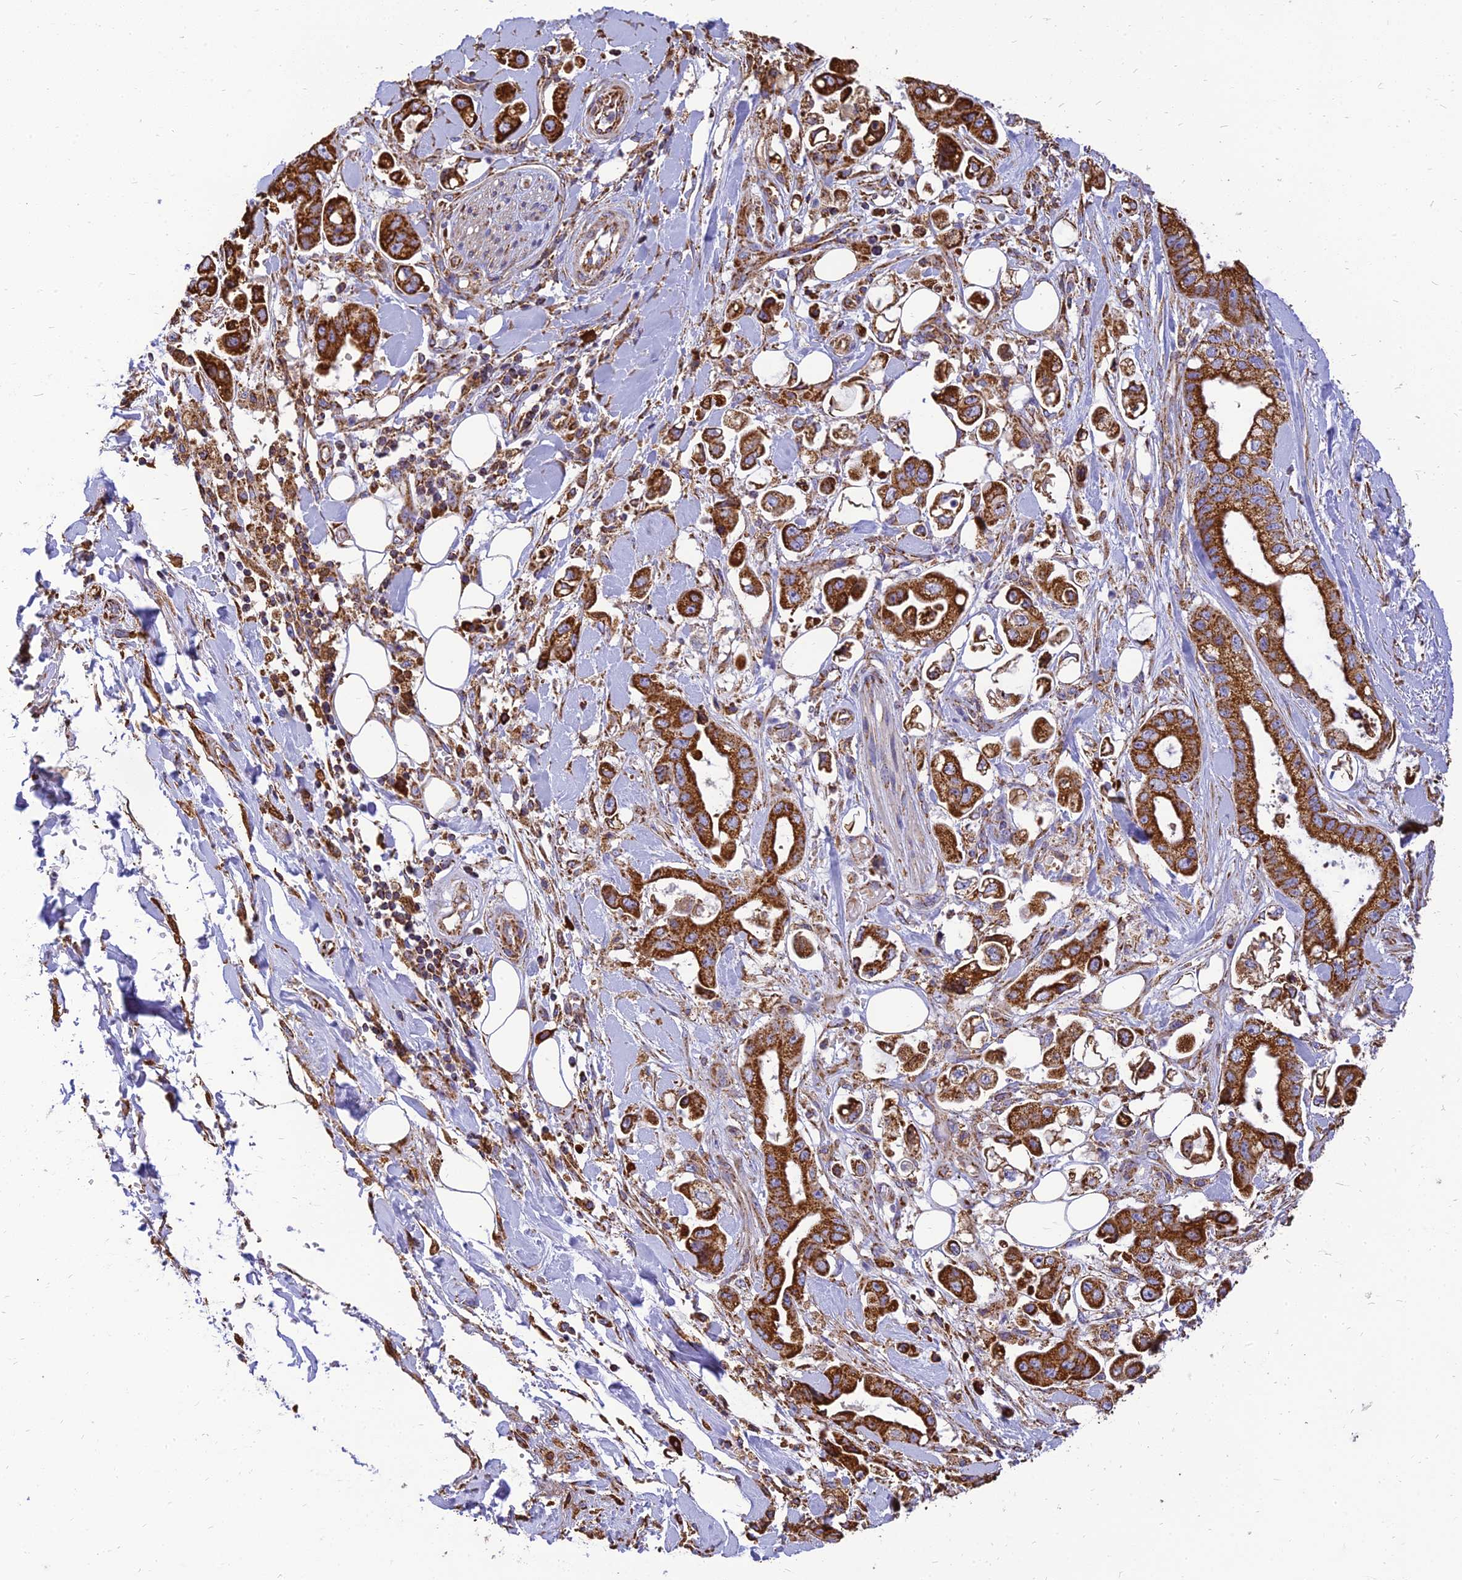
{"staining": {"intensity": "strong", "quantity": ">75%", "location": "cytoplasmic/membranous"}, "tissue": "stomach cancer", "cell_type": "Tumor cells", "image_type": "cancer", "snomed": [{"axis": "morphology", "description": "Adenocarcinoma, NOS"}, {"axis": "topography", "description": "Stomach"}], "caption": "A high amount of strong cytoplasmic/membranous staining is seen in approximately >75% of tumor cells in adenocarcinoma (stomach) tissue.", "gene": "THUMPD2", "patient": {"sex": "male", "age": 62}}